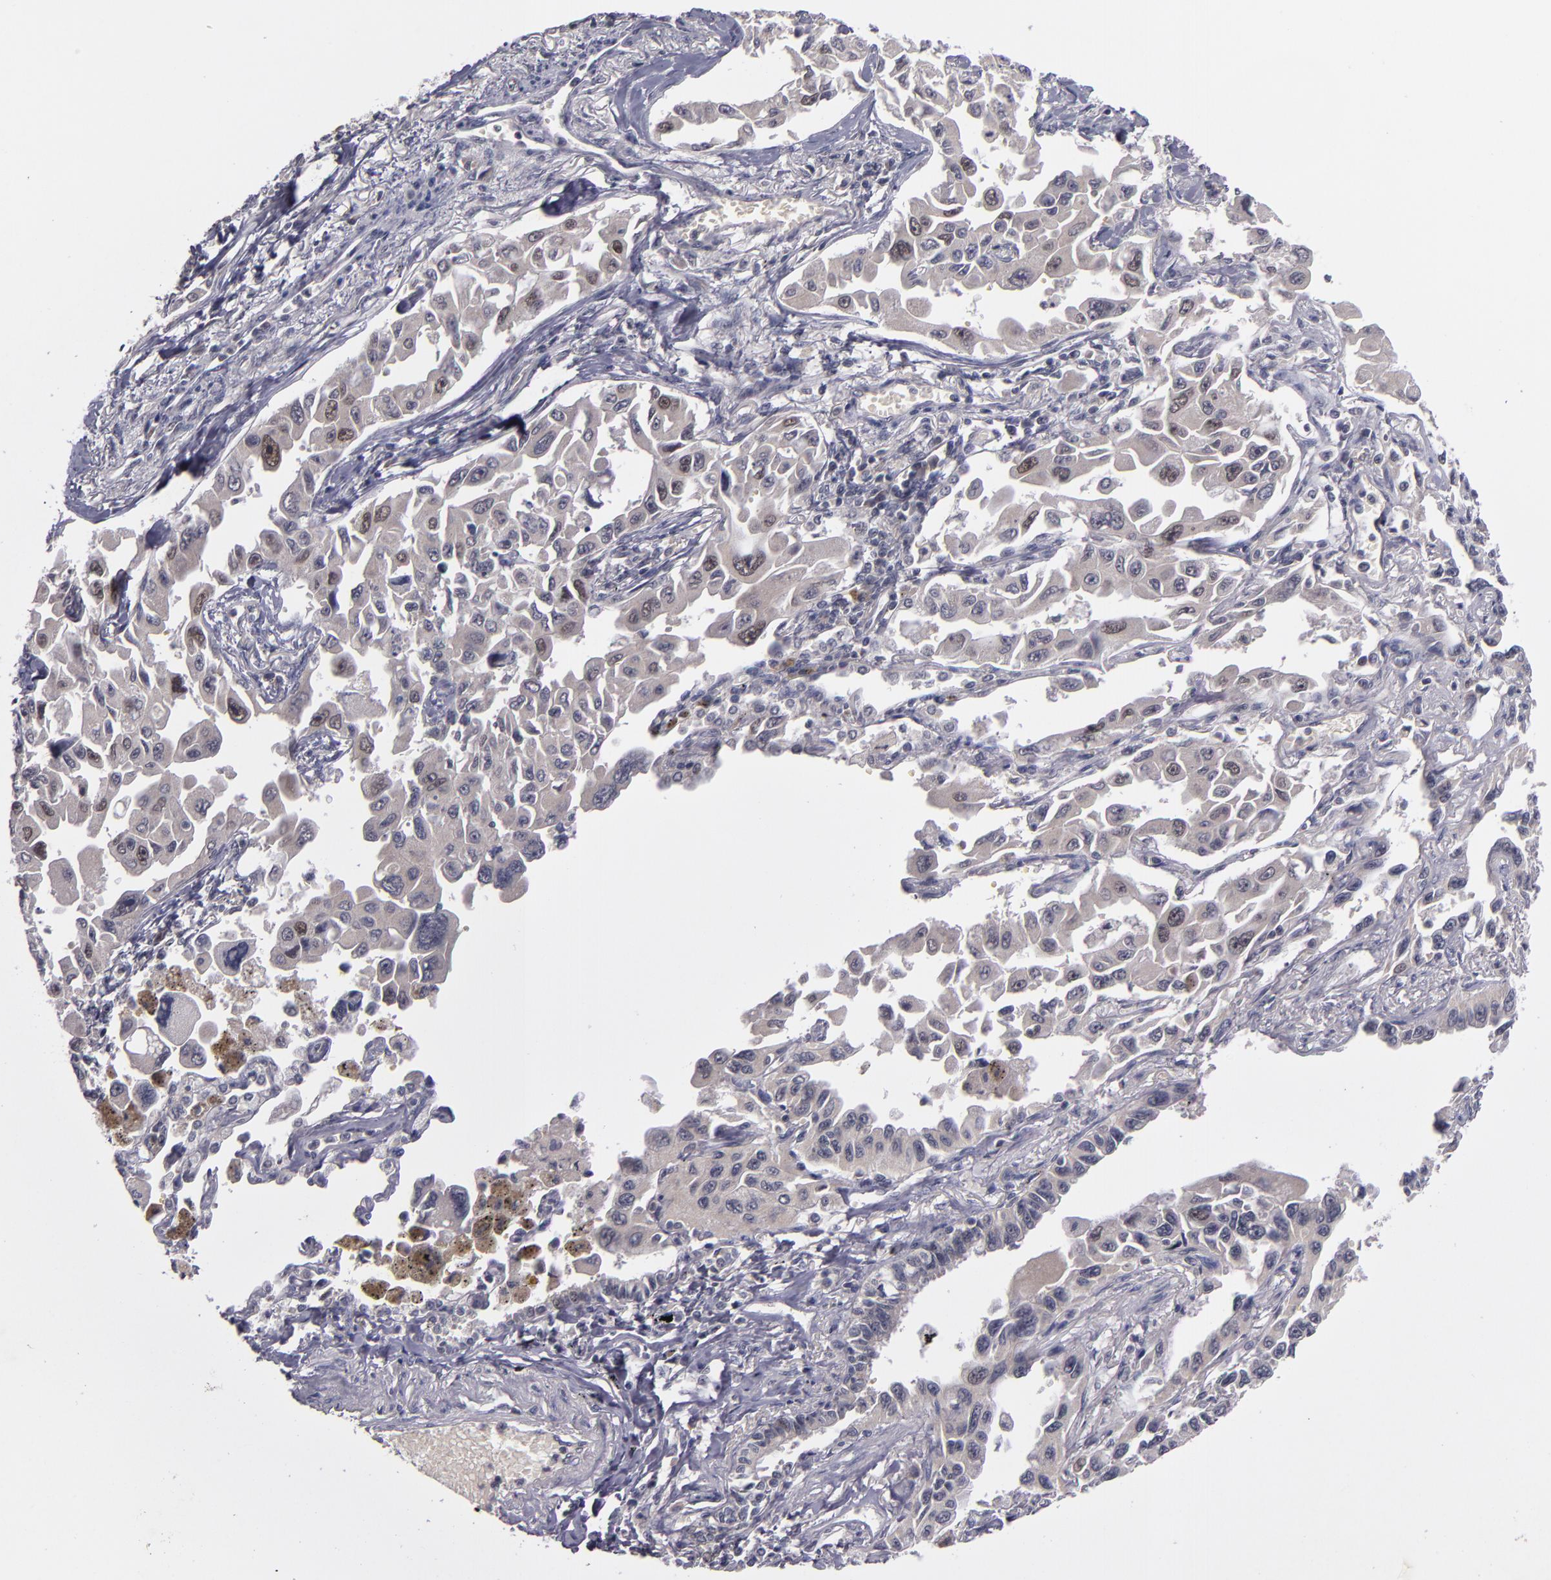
{"staining": {"intensity": "moderate", "quantity": "<25%", "location": "nuclear"}, "tissue": "lung cancer", "cell_type": "Tumor cells", "image_type": "cancer", "snomed": [{"axis": "morphology", "description": "Adenocarcinoma, NOS"}, {"axis": "topography", "description": "Lung"}], "caption": "A brown stain labels moderate nuclear staining of a protein in human lung cancer tumor cells. (brown staining indicates protein expression, while blue staining denotes nuclei).", "gene": "CDC7", "patient": {"sex": "male", "age": 64}}